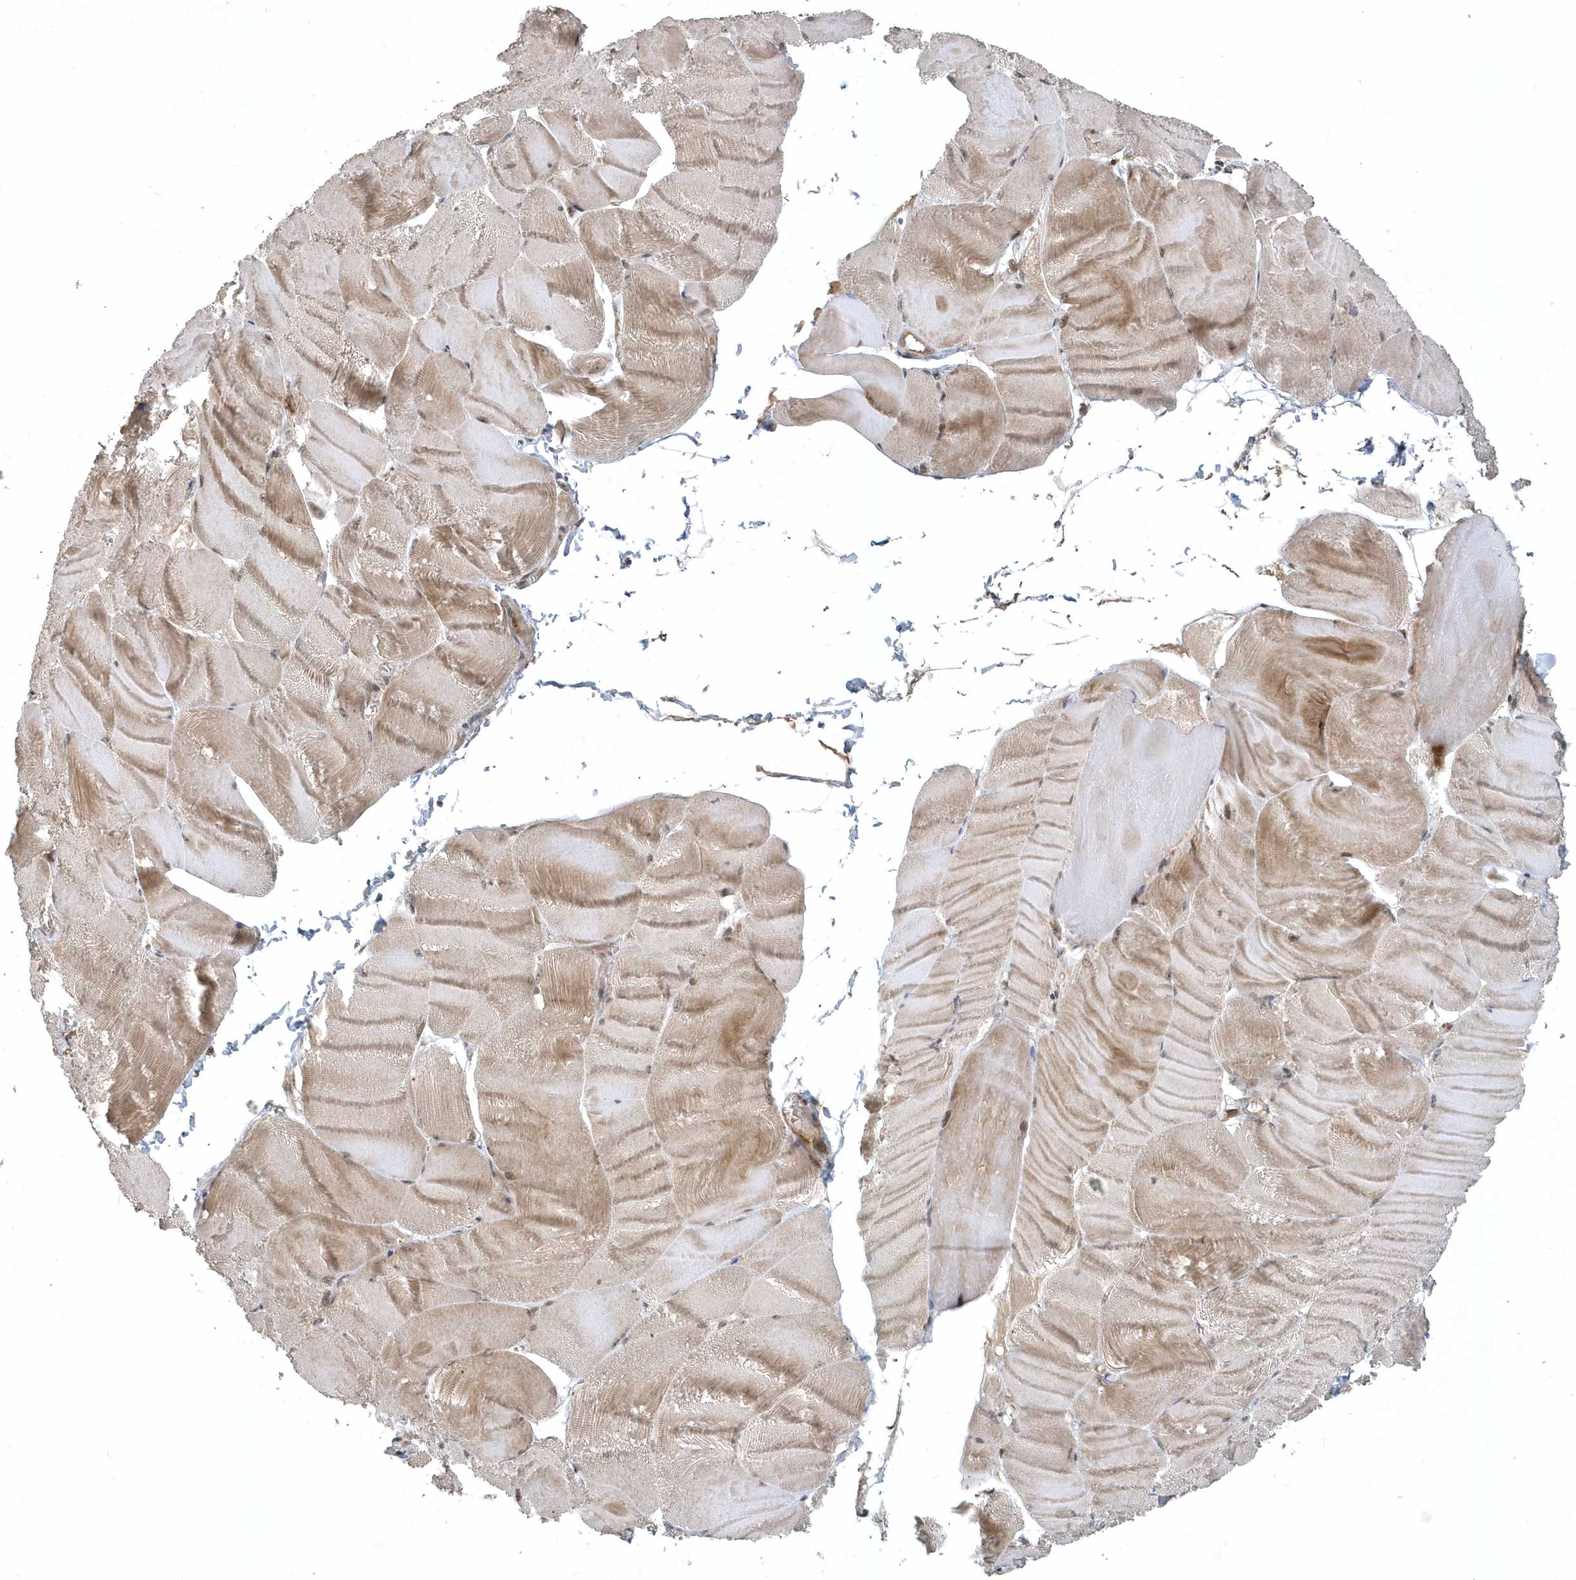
{"staining": {"intensity": "moderate", "quantity": ">75%", "location": "cytoplasmic/membranous"}, "tissue": "skeletal muscle", "cell_type": "Myocytes", "image_type": "normal", "snomed": [{"axis": "morphology", "description": "Normal tissue, NOS"}, {"axis": "morphology", "description": "Basal cell carcinoma"}, {"axis": "topography", "description": "Skeletal muscle"}], "caption": "Brown immunohistochemical staining in benign skeletal muscle demonstrates moderate cytoplasmic/membranous staining in approximately >75% of myocytes.", "gene": "TRAIP", "patient": {"sex": "female", "age": 64}}